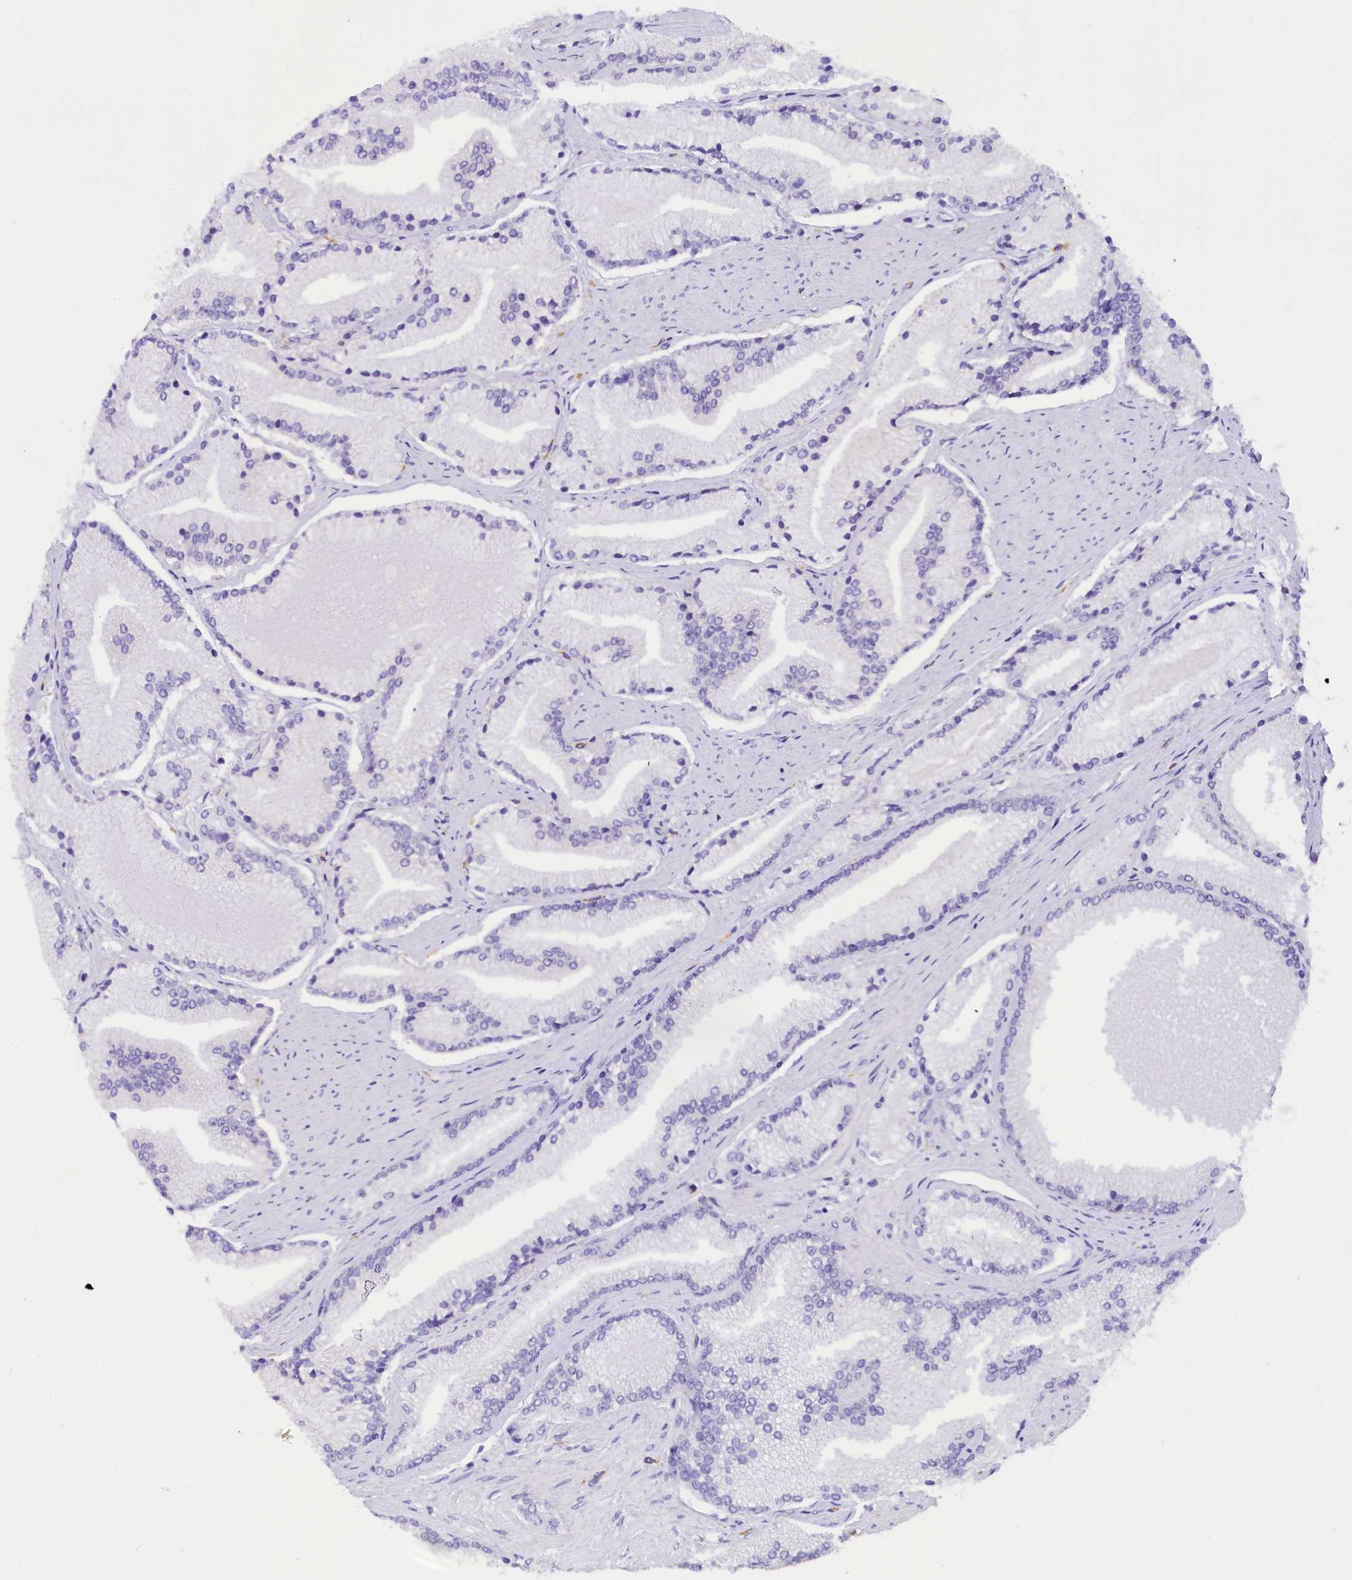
{"staining": {"intensity": "negative", "quantity": "none", "location": "none"}, "tissue": "prostate cancer", "cell_type": "Tumor cells", "image_type": "cancer", "snomed": [{"axis": "morphology", "description": "Adenocarcinoma, High grade"}, {"axis": "topography", "description": "Prostate"}], "caption": "Immunohistochemical staining of prostate cancer reveals no significant positivity in tumor cells.", "gene": "COL6A5", "patient": {"sex": "male", "age": 67}}